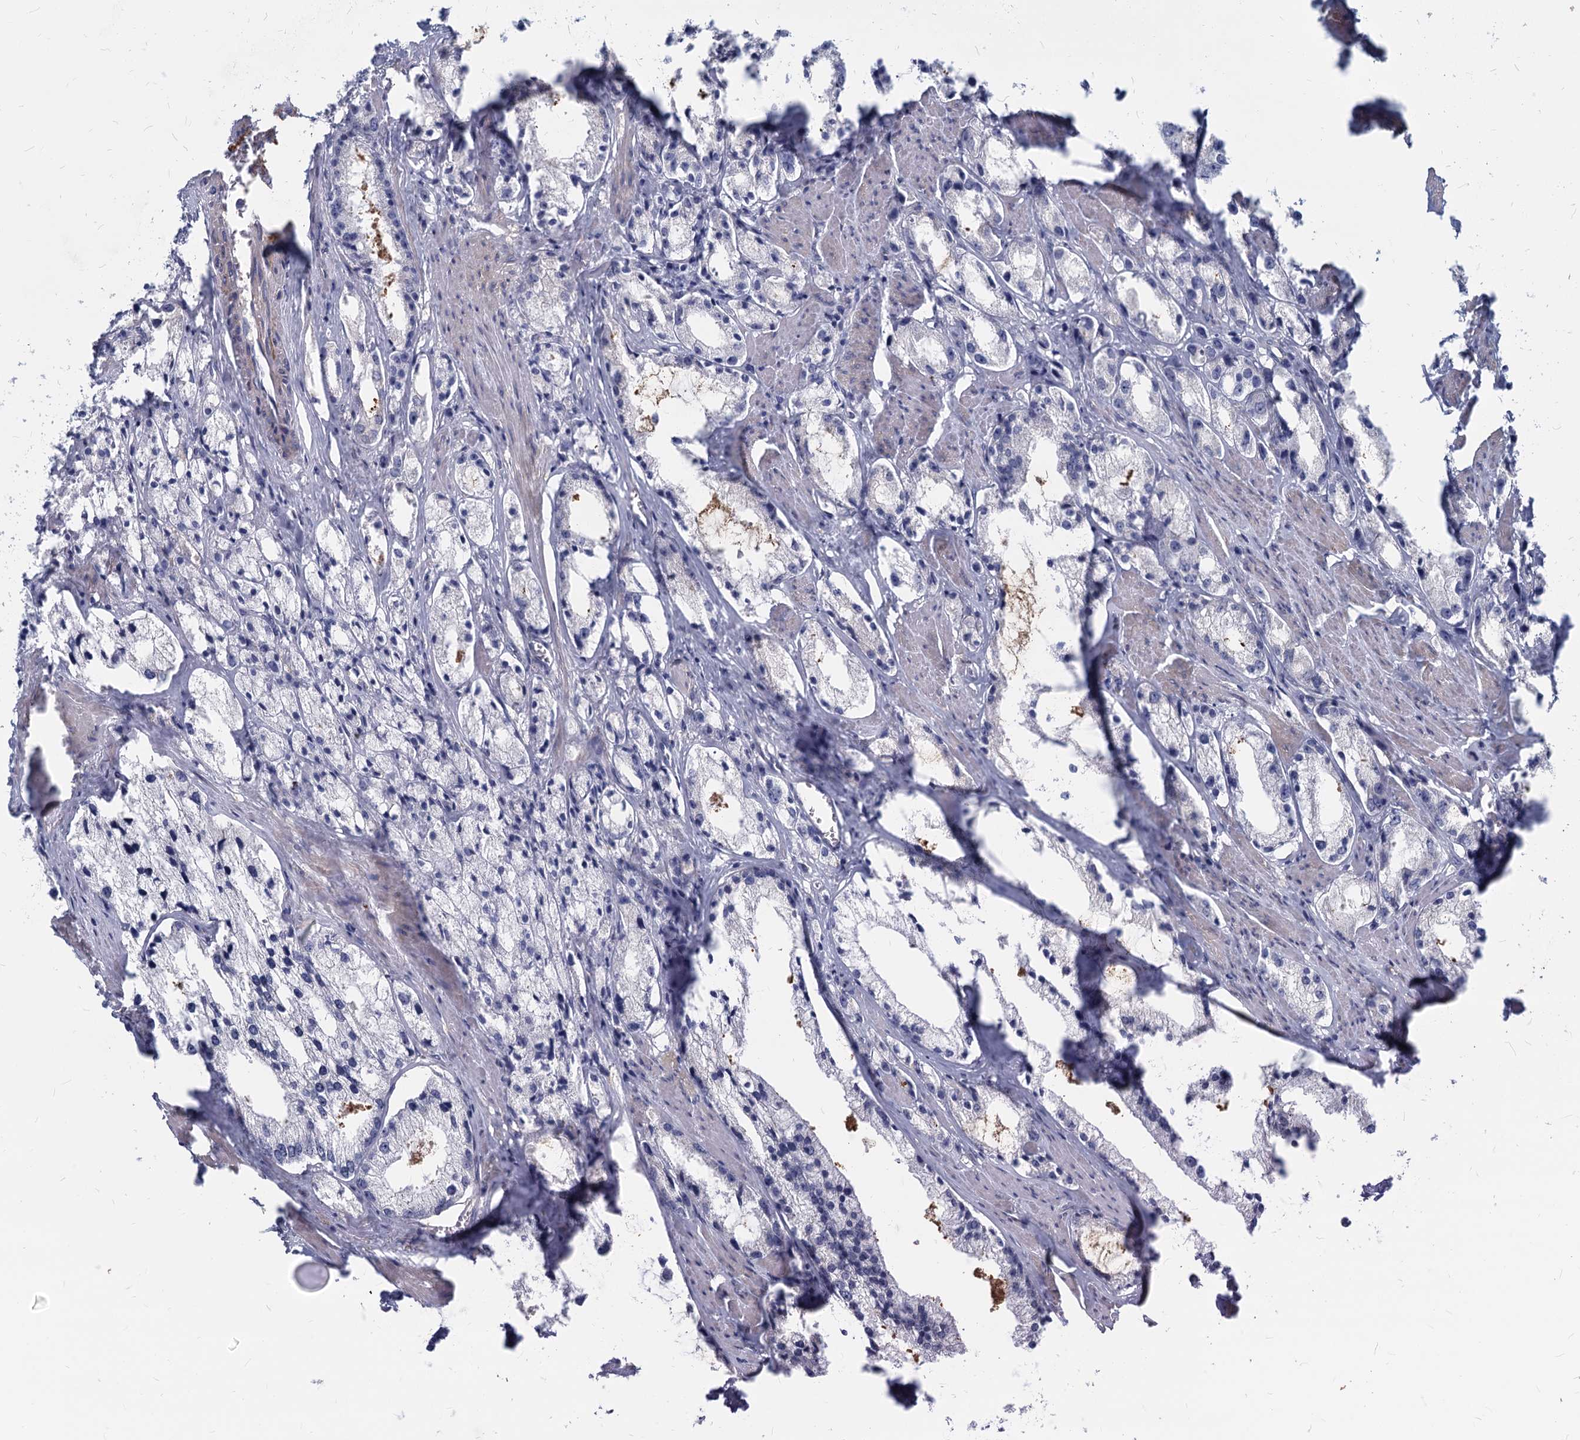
{"staining": {"intensity": "negative", "quantity": "none", "location": "none"}, "tissue": "prostate cancer", "cell_type": "Tumor cells", "image_type": "cancer", "snomed": [{"axis": "morphology", "description": "Adenocarcinoma, High grade"}, {"axis": "topography", "description": "Prostate"}], "caption": "High magnification brightfield microscopy of adenocarcinoma (high-grade) (prostate) stained with DAB (brown) and counterstained with hematoxylin (blue): tumor cells show no significant positivity.", "gene": "GSTM3", "patient": {"sex": "male", "age": 66}}